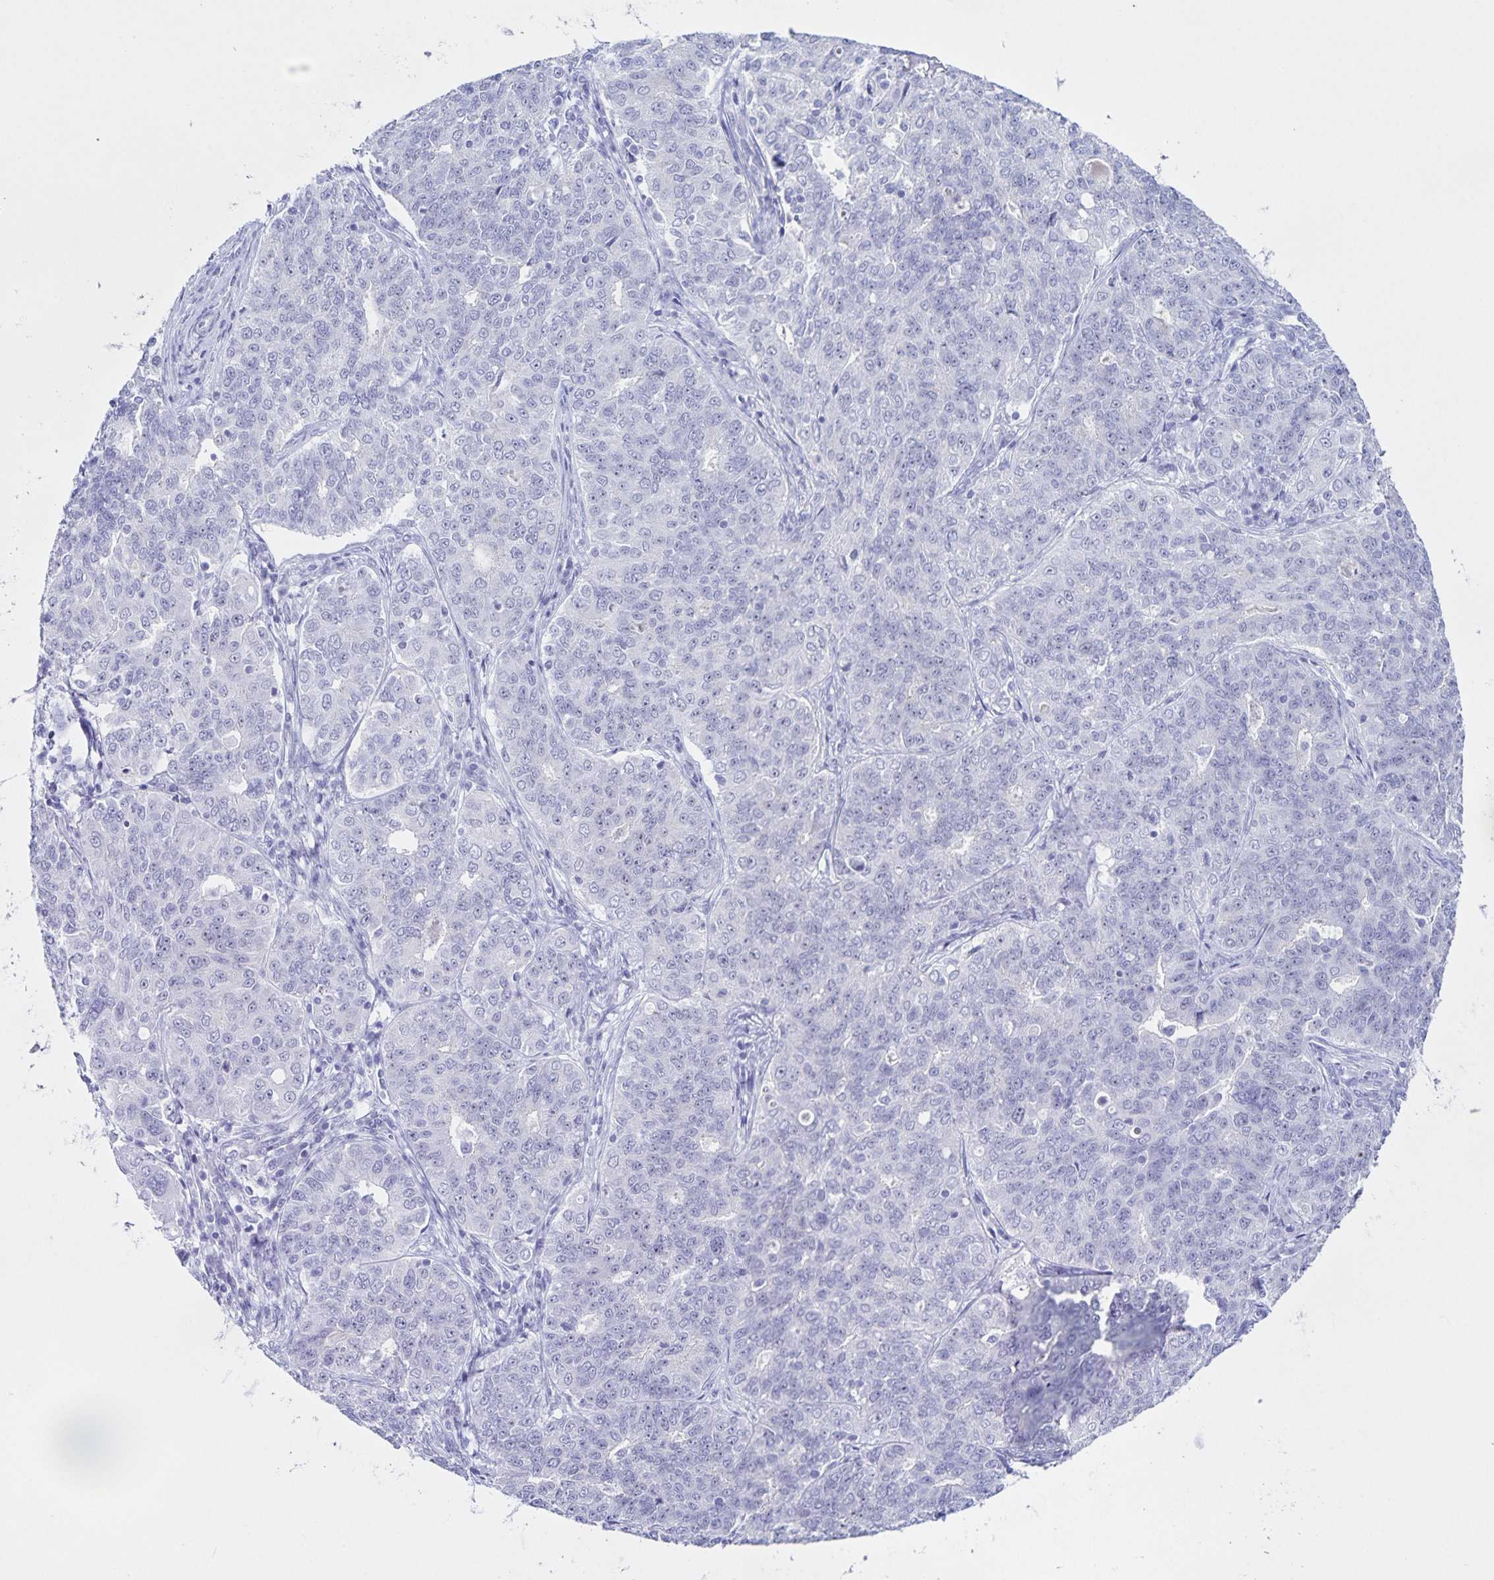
{"staining": {"intensity": "negative", "quantity": "none", "location": "none"}, "tissue": "endometrial cancer", "cell_type": "Tumor cells", "image_type": "cancer", "snomed": [{"axis": "morphology", "description": "Adenocarcinoma, NOS"}, {"axis": "topography", "description": "Endometrium"}], "caption": "The immunohistochemistry (IHC) image has no significant positivity in tumor cells of adenocarcinoma (endometrial) tissue.", "gene": "FAM170A", "patient": {"sex": "female", "age": 43}}